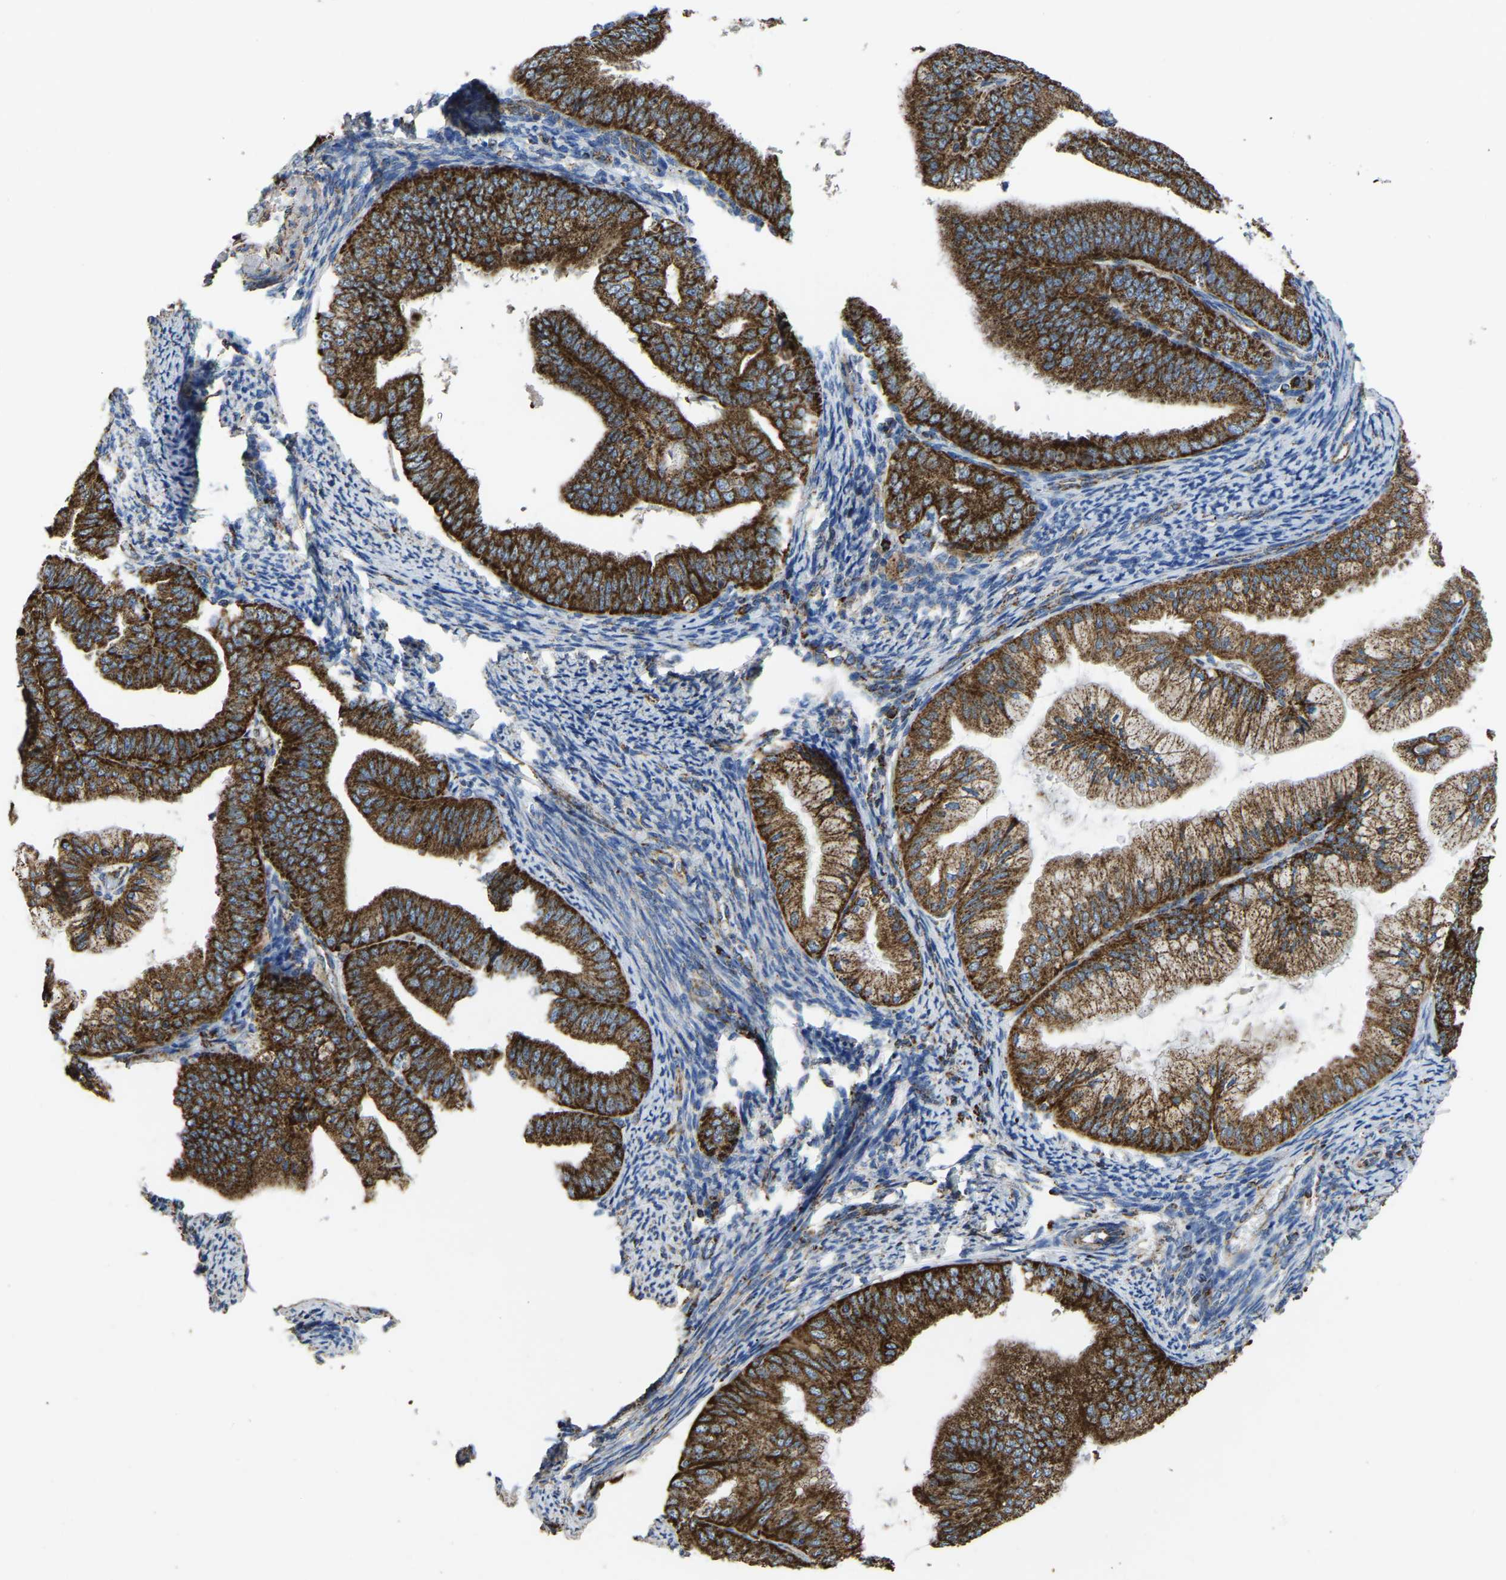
{"staining": {"intensity": "strong", "quantity": ">75%", "location": "cytoplasmic/membranous"}, "tissue": "endometrial cancer", "cell_type": "Tumor cells", "image_type": "cancer", "snomed": [{"axis": "morphology", "description": "Adenocarcinoma, NOS"}, {"axis": "topography", "description": "Endometrium"}], "caption": "Immunohistochemical staining of human endometrial adenocarcinoma displays strong cytoplasmic/membranous protein positivity in about >75% of tumor cells.", "gene": "ETFA", "patient": {"sex": "female", "age": 63}}